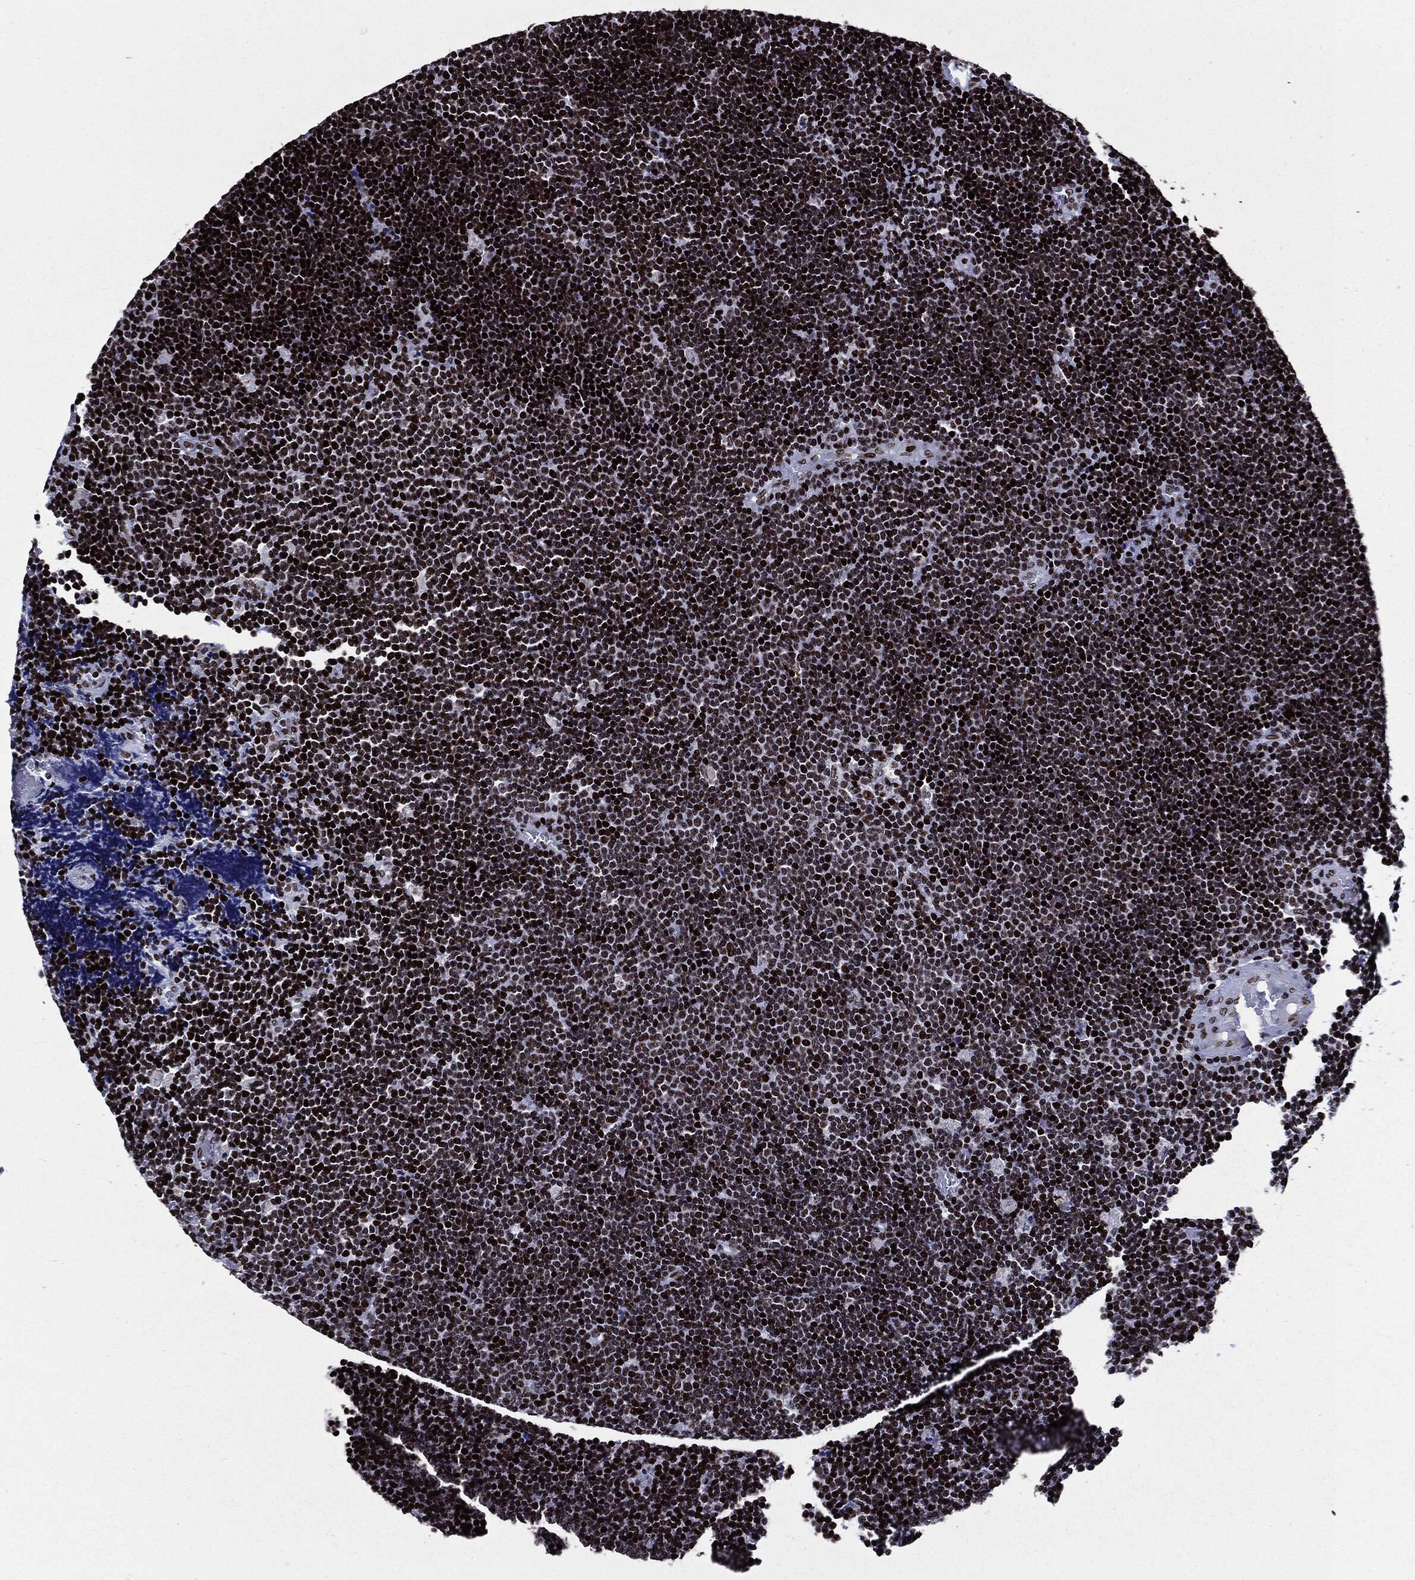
{"staining": {"intensity": "strong", "quantity": ">75%", "location": "nuclear"}, "tissue": "lymphoma", "cell_type": "Tumor cells", "image_type": "cancer", "snomed": [{"axis": "morphology", "description": "Malignant lymphoma, non-Hodgkin's type, Low grade"}, {"axis": "topography", "description": "Brain"}], "caption": "Immunohistochemical staining of human lymphoma demonstrates high levels of strong nuclear protein expression in approximately >75% of tumor cells. Nuclei are stained in blue.", "gene": "ZFP91", "patient": {"sex": "female", "age": 66}}